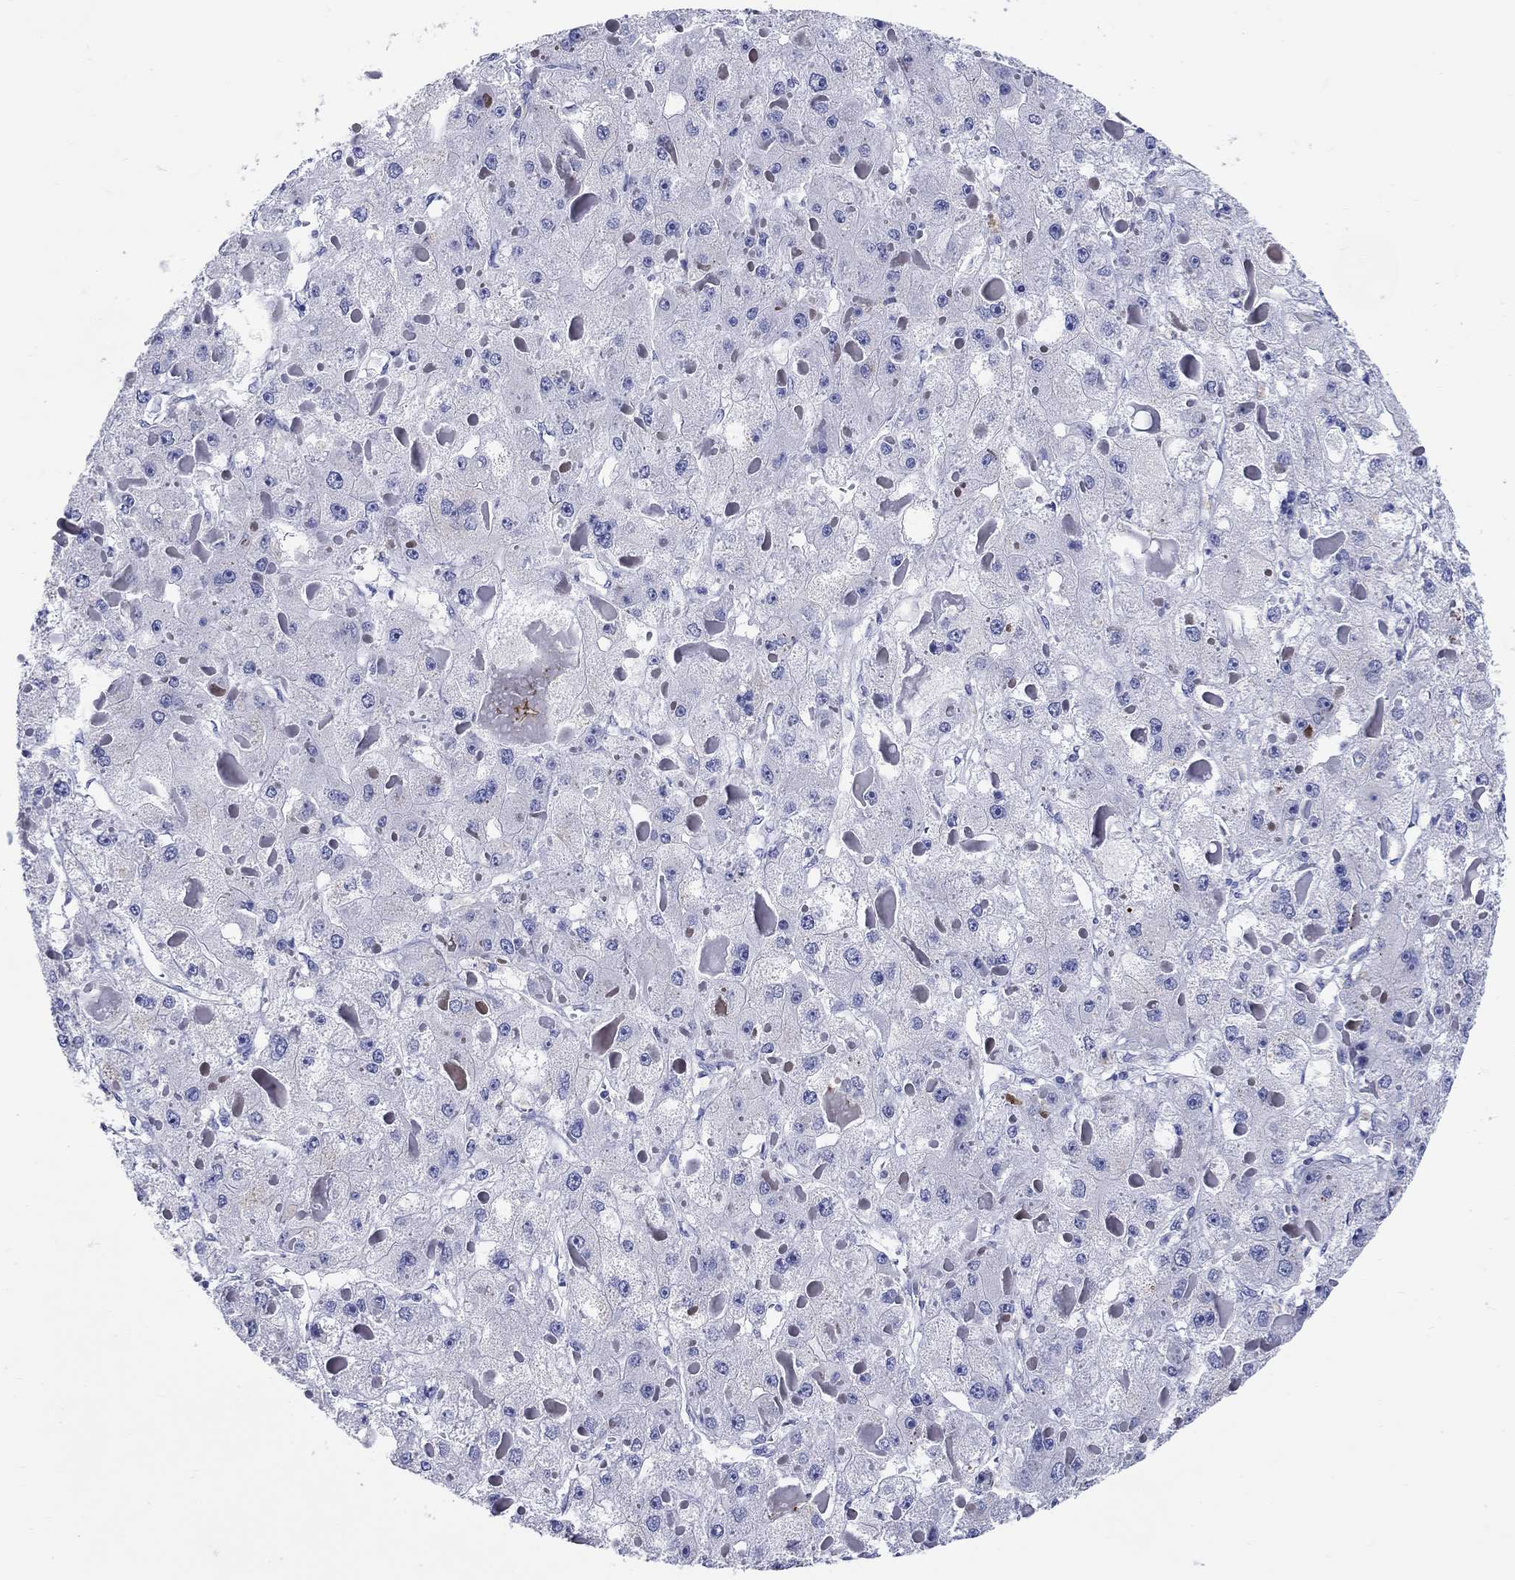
{"staining": {"intensity": "negative", "quantity": "none", "location": "none"}, "tissue": "liver cancer", "cell_type": "Tumor cells", "image_type": "cancer", "snomed": [{"axis": "morphology", "description": "Carcinoma, Hepatocellular, NOS"}, {"axis": "topography", "description": "Liver"}], "caption": "An immunohistochemistry (IHC) image of hepatocellular carcinoma (liver) is shown. There is no staining in tumor cells of hepatocellular carcinoma (liver).", "gene": "CRYGS", "patient": {"sex": "female", "age": 73}}